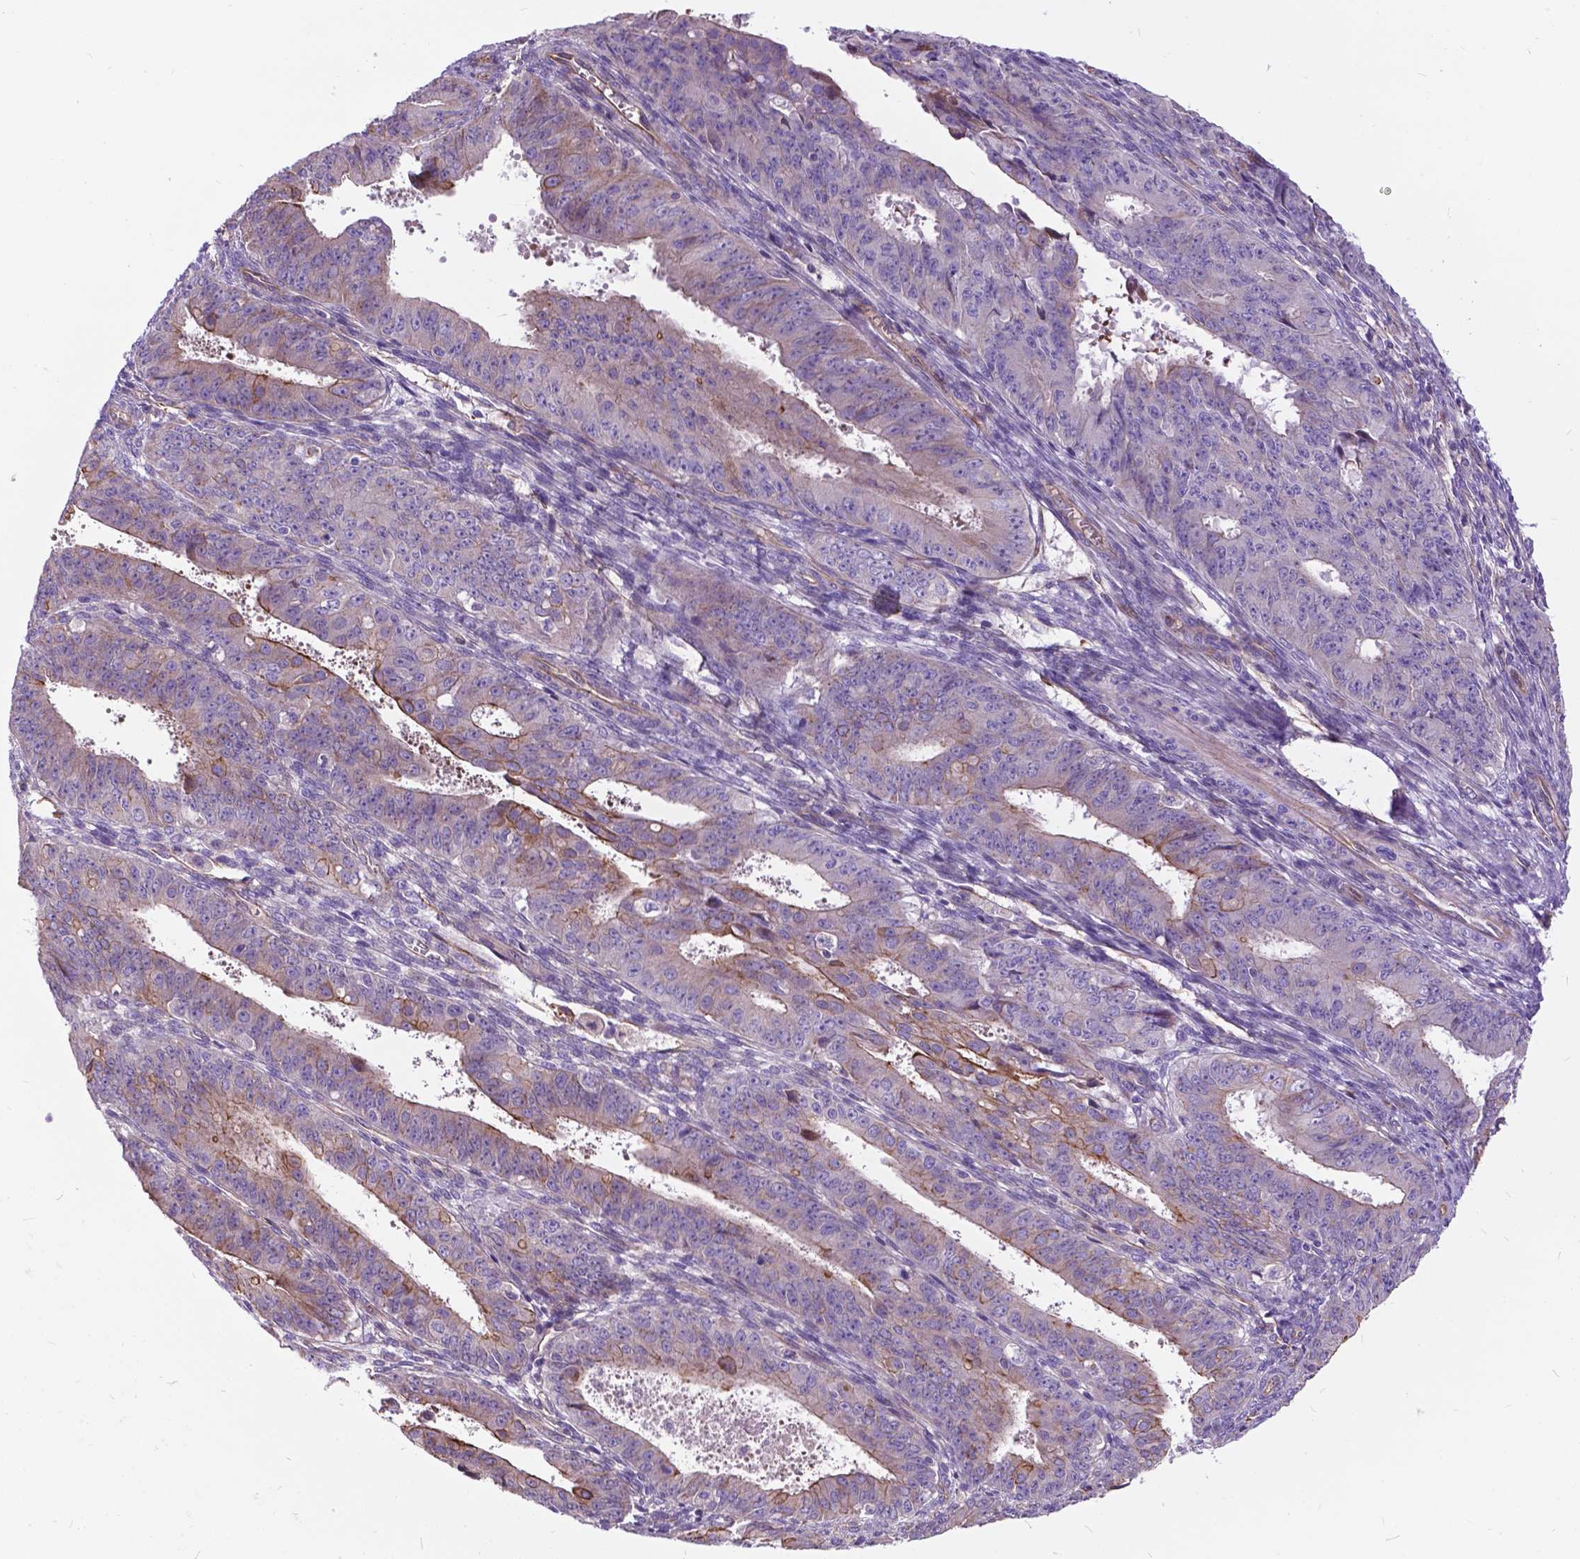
{"staining": {"intensity": "moderate", "quantity": "<25%", "location": "cytoplasmic/membranous"}, "tissue": "ovarian cancer", "cell_type": "Tumor cells", "image_type": "cancer", "snomed": [{"axis": "morphology", "description": "Carcinoma, endometroid"}, {"axis": "topography", "description": "Ovary"}], "caption": "IHC image of ovarian cancer stained for a protein (brown), which displays low levels of moderate cytoplasmic/membranous expression in approximately <25% of tumor cells.", "gene": "FLT4", "patient": {"sex": "female", "age": 42}}